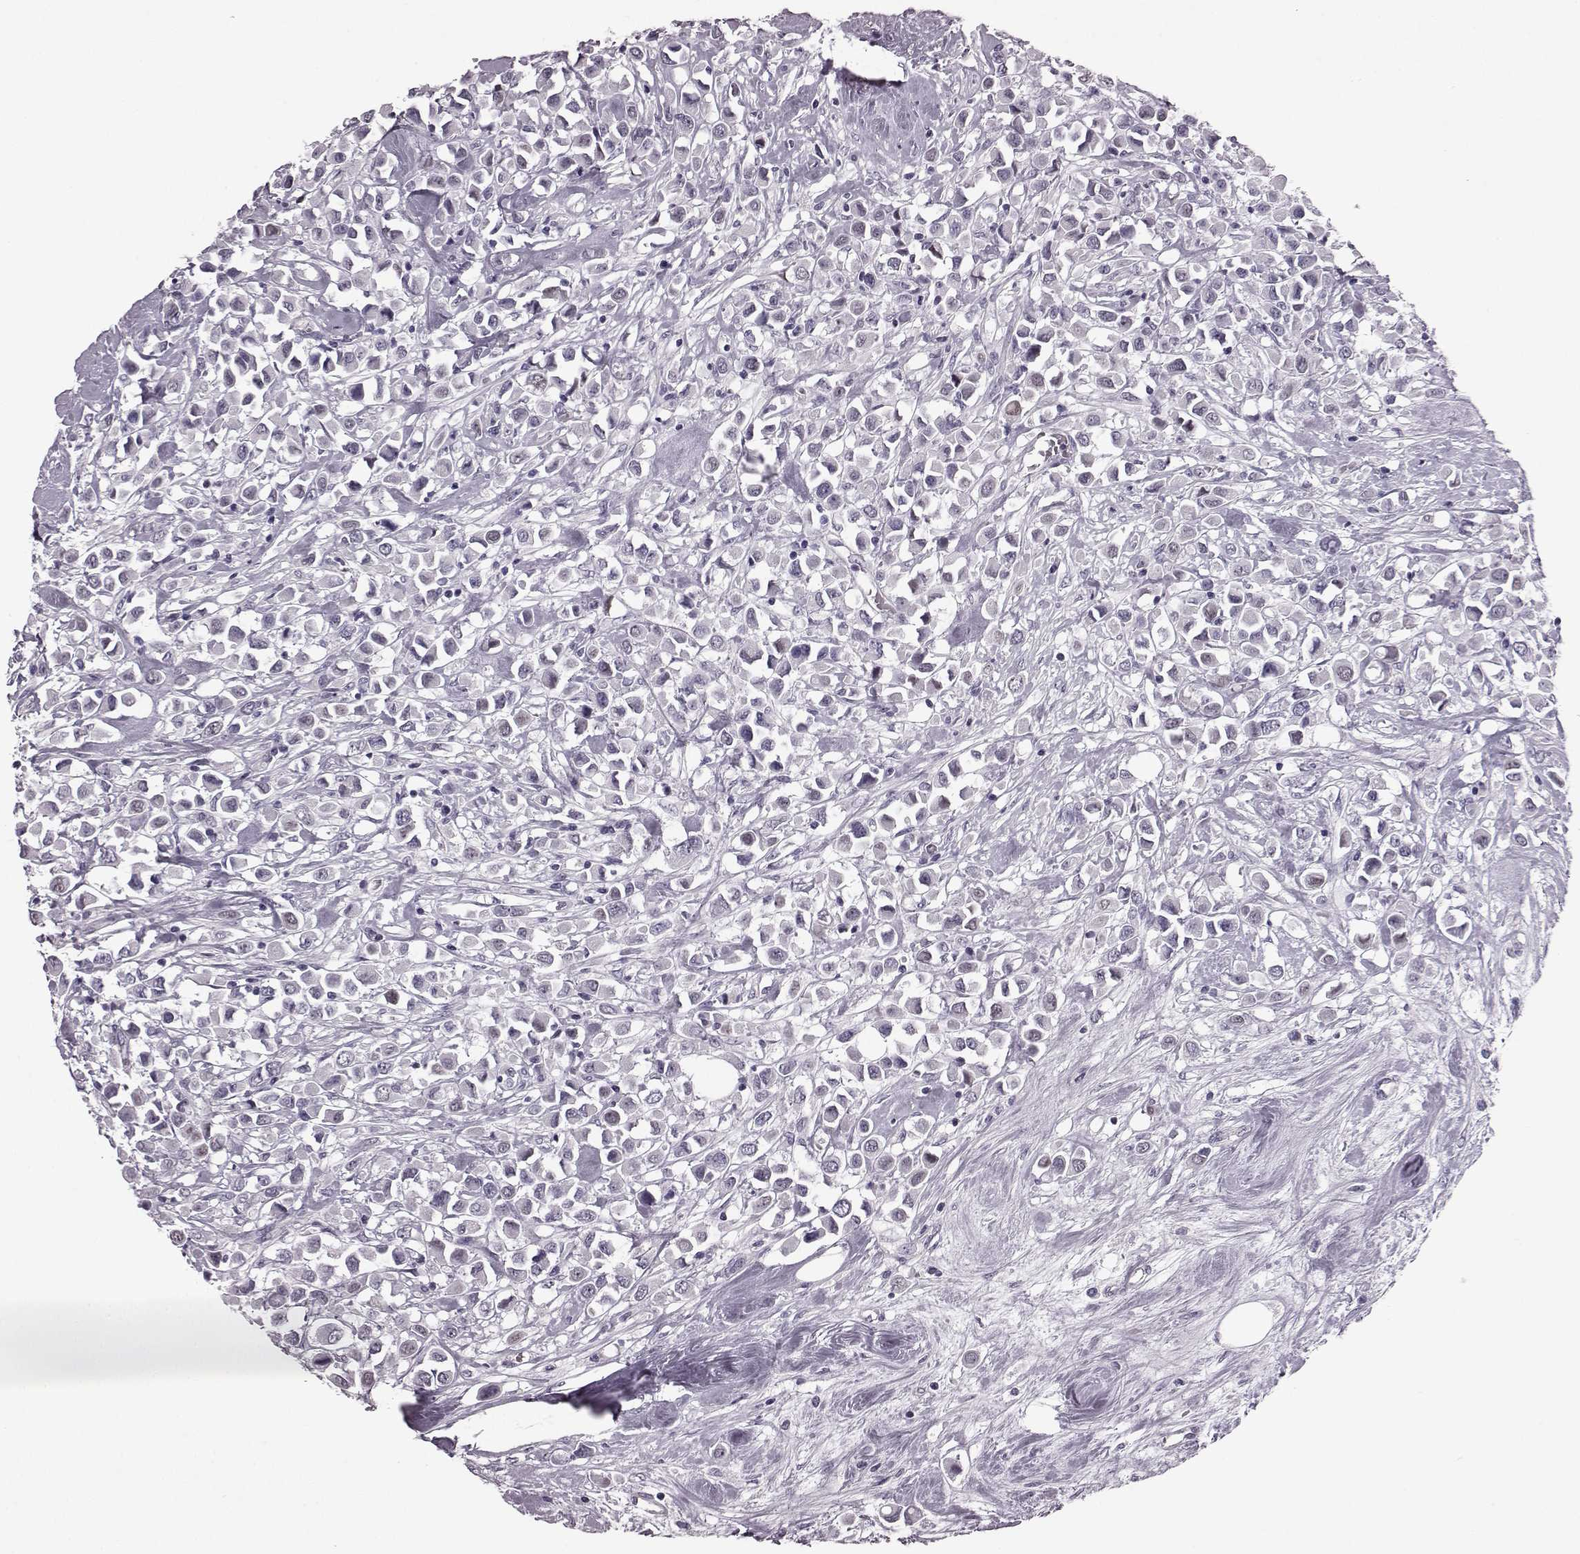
{"staining": {"intensity": "negative", "quantity": "none", "location": "none"}, "tissue": "breast cancer", "cell_type": "Tumor cells", "image_type": "cancer", "snomed": [{"axis": "morphology", "description": "Duct carcinoma"}, {"axis": "topography", "description": "Breast"}], "caption": "High magnification brightfield microscopy of breast cancer stained with DAB (brown) and counterstained with hematoxylin (blue): tumor cells show no significant positivity.", "gene": "PRPH2", "patient": {"sex": "female", "age": 61}}